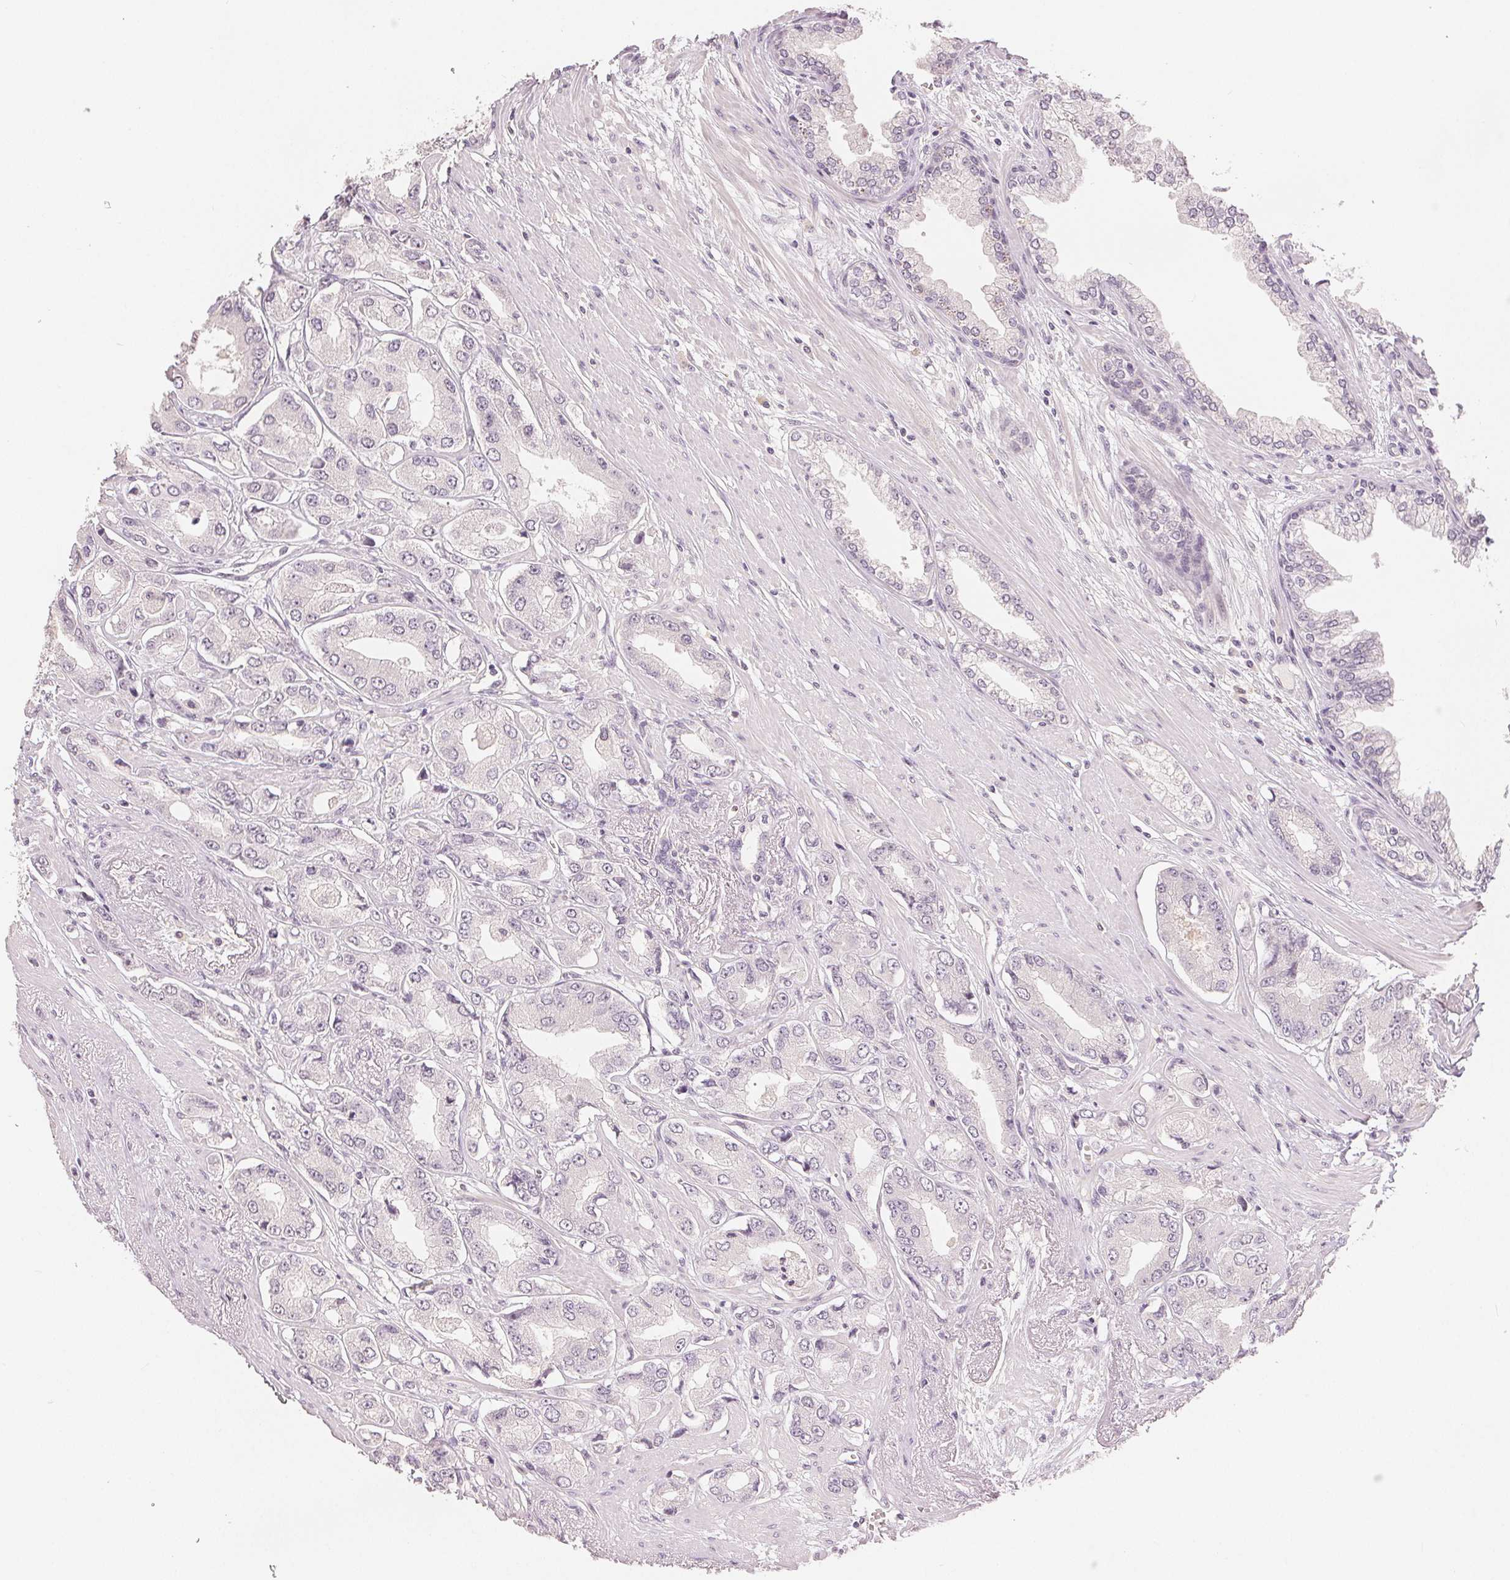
{"staining": {"intensity": "negative", "quantity": "none", "location": "none"}, "tissue": "prostate cancer", "cell_type": "Tumor cells", "image_type": "cancer", "snomed": [{"axis": "morphology", "description": "Adenocarcinoma, Low grade"}, {"axis": "topography", "description": "Prostate"}], "caption": "Prostate cancer stained for a protein using immunohistochemistry (IHC) reveals no positivity tumor cells.", "gene": "SLC27A5", "patient": {"sex": "male", "age": 60}}